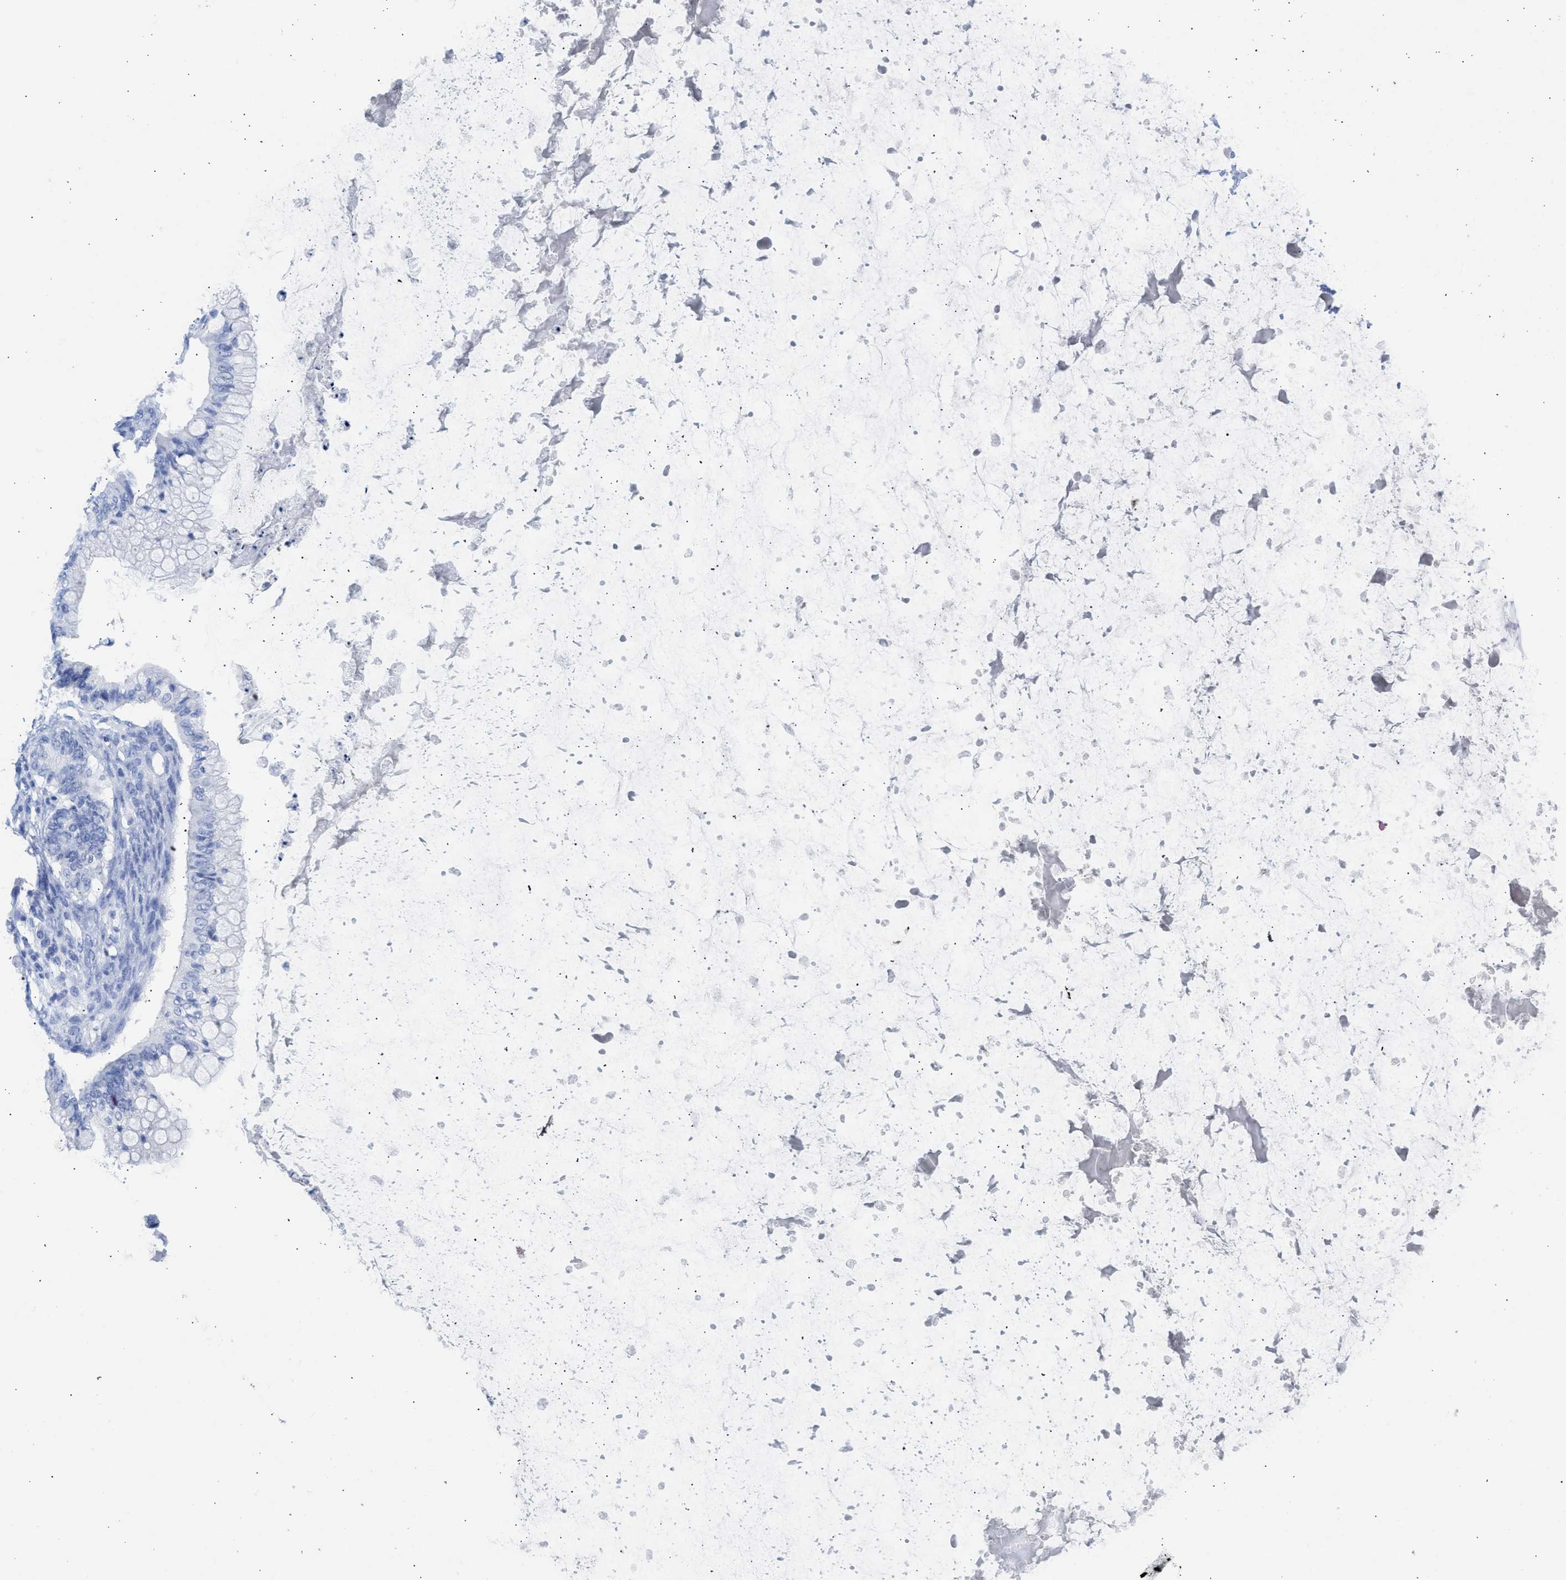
{"staining": {"intensity": "negative", "quantity": "none", "location": "none"}, "tissue": "ovarian cancer", "cell_type": "Tumor cells", "image_type": "cancer", "snomed": [{"axis": "morphology", "description": "Cystadenocarcinoma, mucinous, NOS"}, {"axis": "topography", "description": "Ovary"}], "caption": "High magnification brightfield microscopy of ovarian cancer stained with DAB (brown) and counterstained with hematoxylin (blue): tumor cells show no significant expression.", "gene": "NCAM1", "patient": {"sex": "female", "age": 57}}